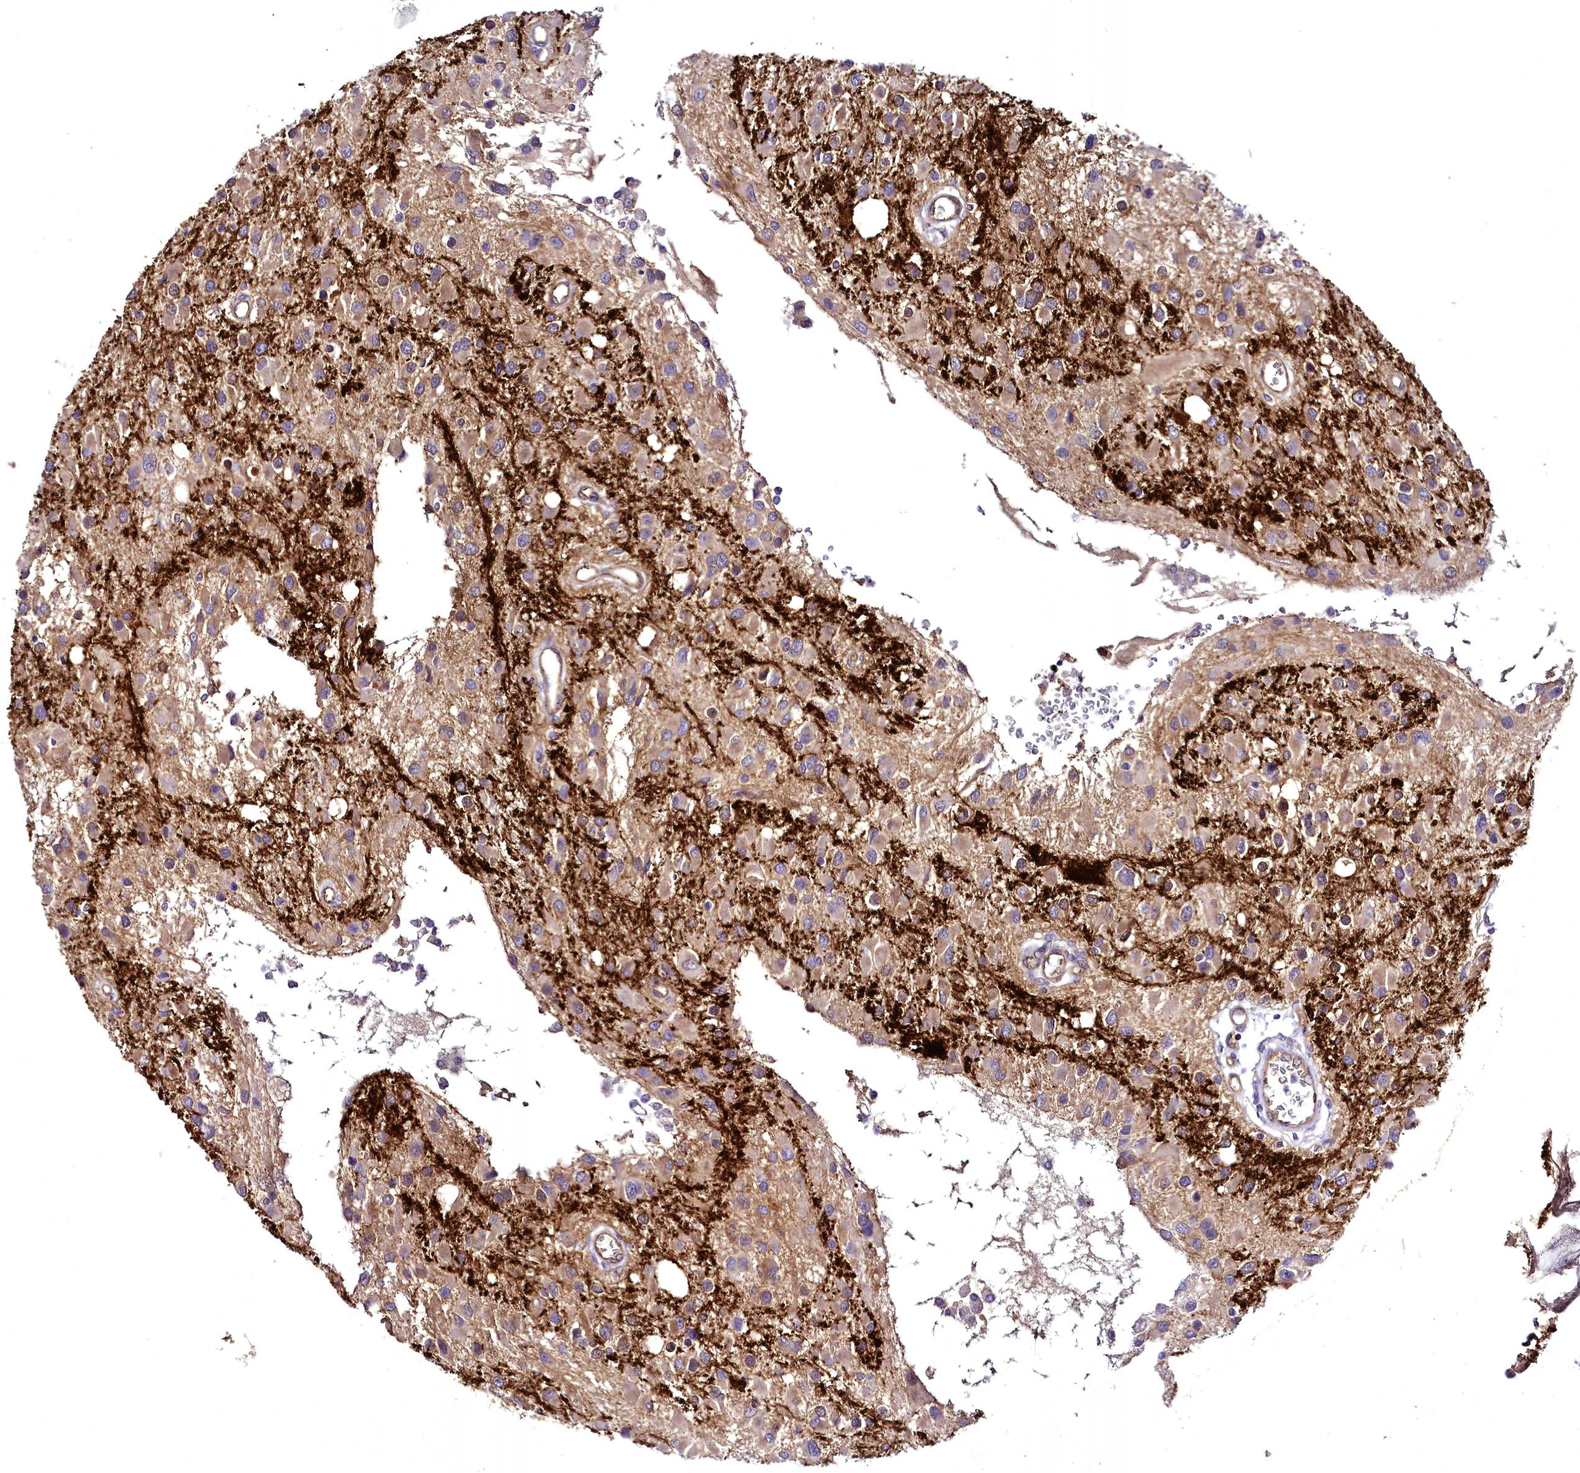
{"staining": {"intensity": "moderate", "quantity": ">75%", "location": "cytoplasmic/membranous"}, "tissue": "glioma", "cell_type": "Tumor cells", "image_type": "cancer", "snomed": [{"axis": "morphology", "description": "Glioma, malignant, High grade"}, {"axis": "topography", "description": "Brain"}], "caption": "Immunohistochemical staining of glioma reveals moderate cytoplasmic/membranous protein positivity in about >75% of tumor cells. (Stains: DAB (3,3'-diaminobenzidine) in brown, nuclei in blue, Microscopy: brightfield microscopy at high magnification).", "gene": "STXBP1", "patient": {"sex": "male", "age": 53}}